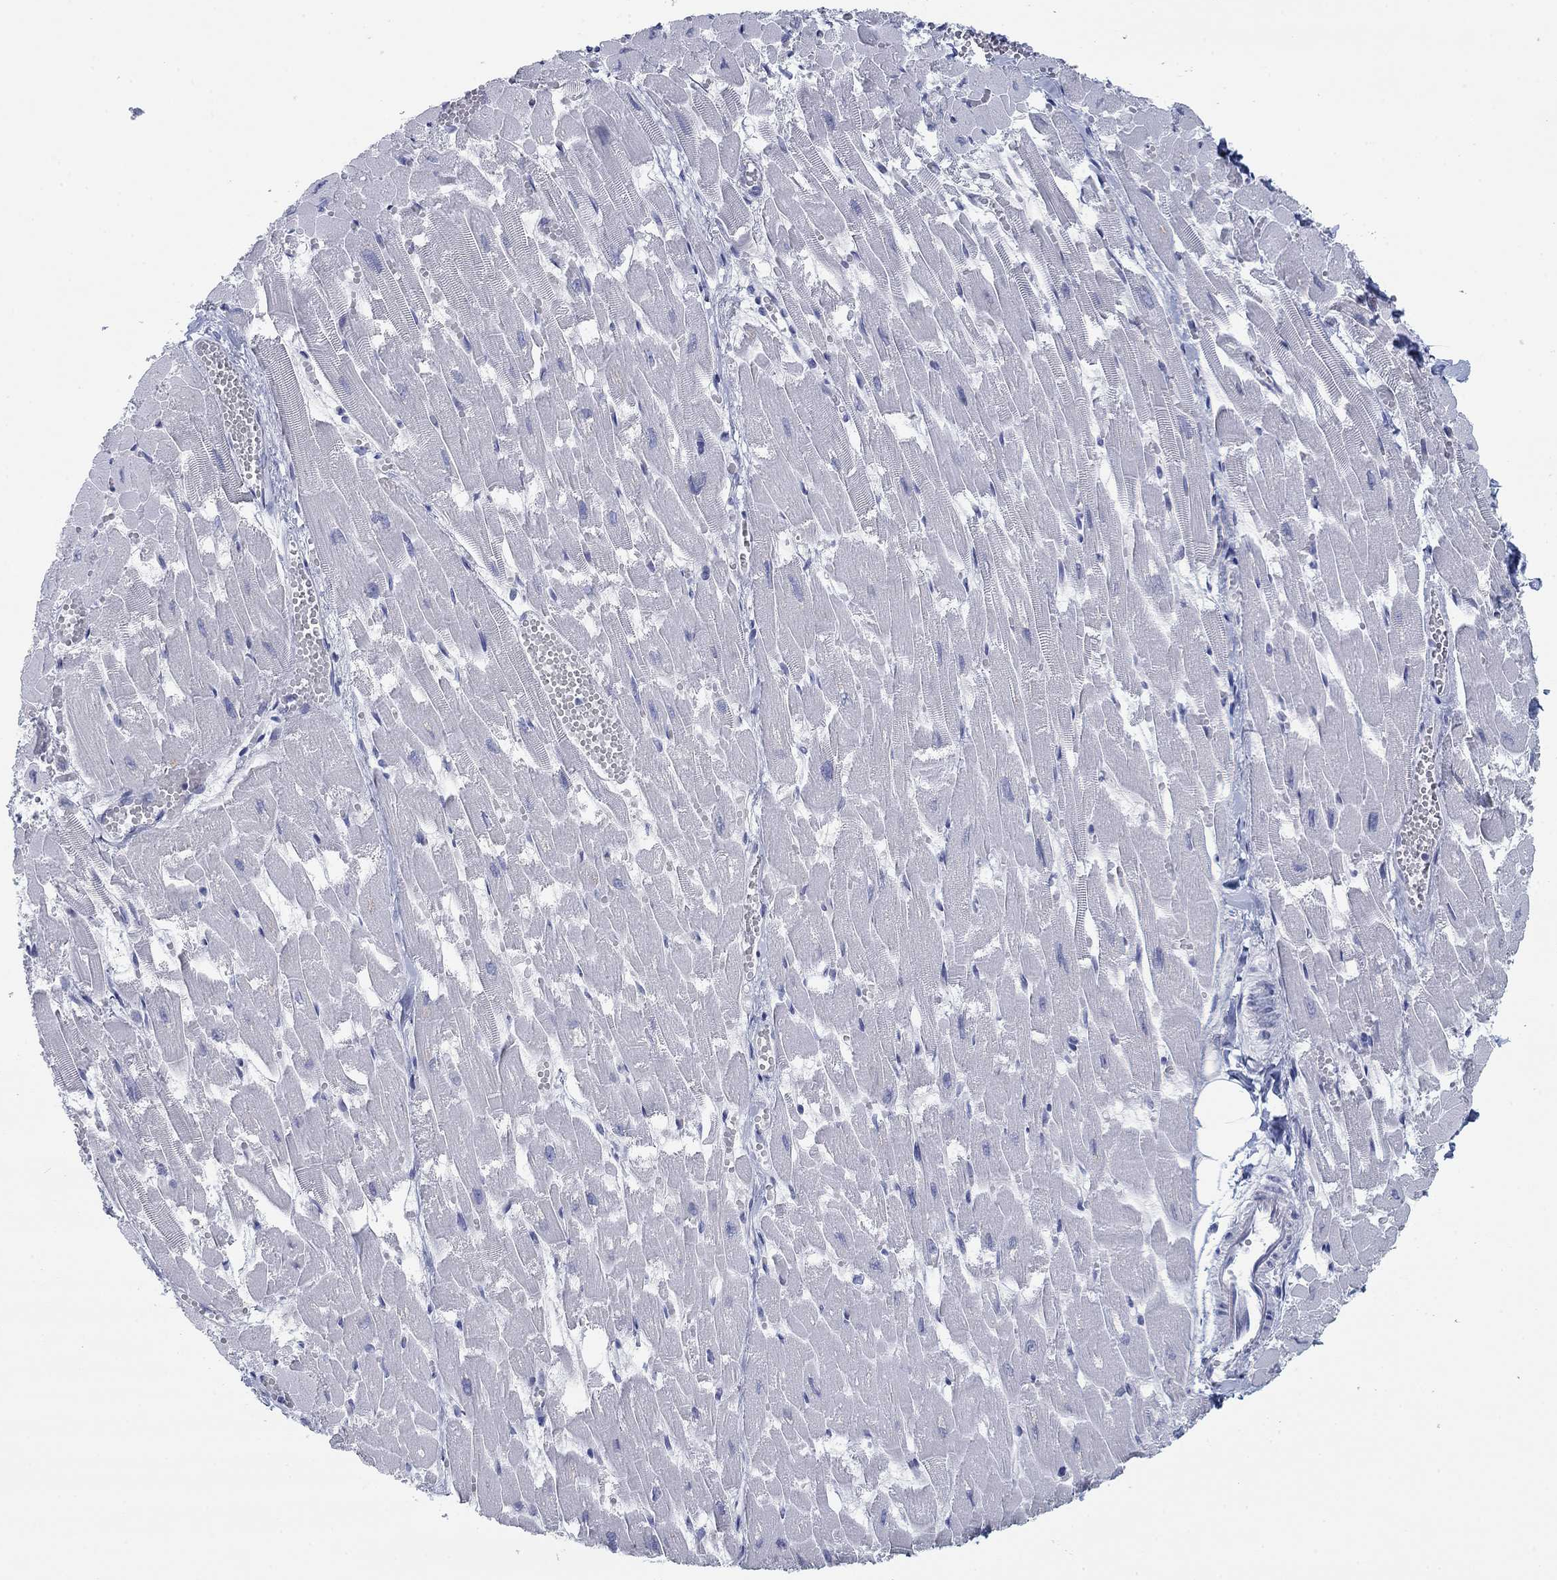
{"staining": {"intensity": "negative", "quantity": "none", "location": "none"}, "tissue": "heart muscle", "cell_type": "Cardiomyocytes", "image_type": "normal", "snomed": [{"axis": "morphology", "description": "Normal tissue, NOS"}, {"axis": "topography", "description": "Heart"}], "caption": "This is an IHC image of unremarkable heart muscle. There is no staining in cardiomyocytes.", "gene": "DNAL1", "patient": {"sex": "female", "age": 52}}